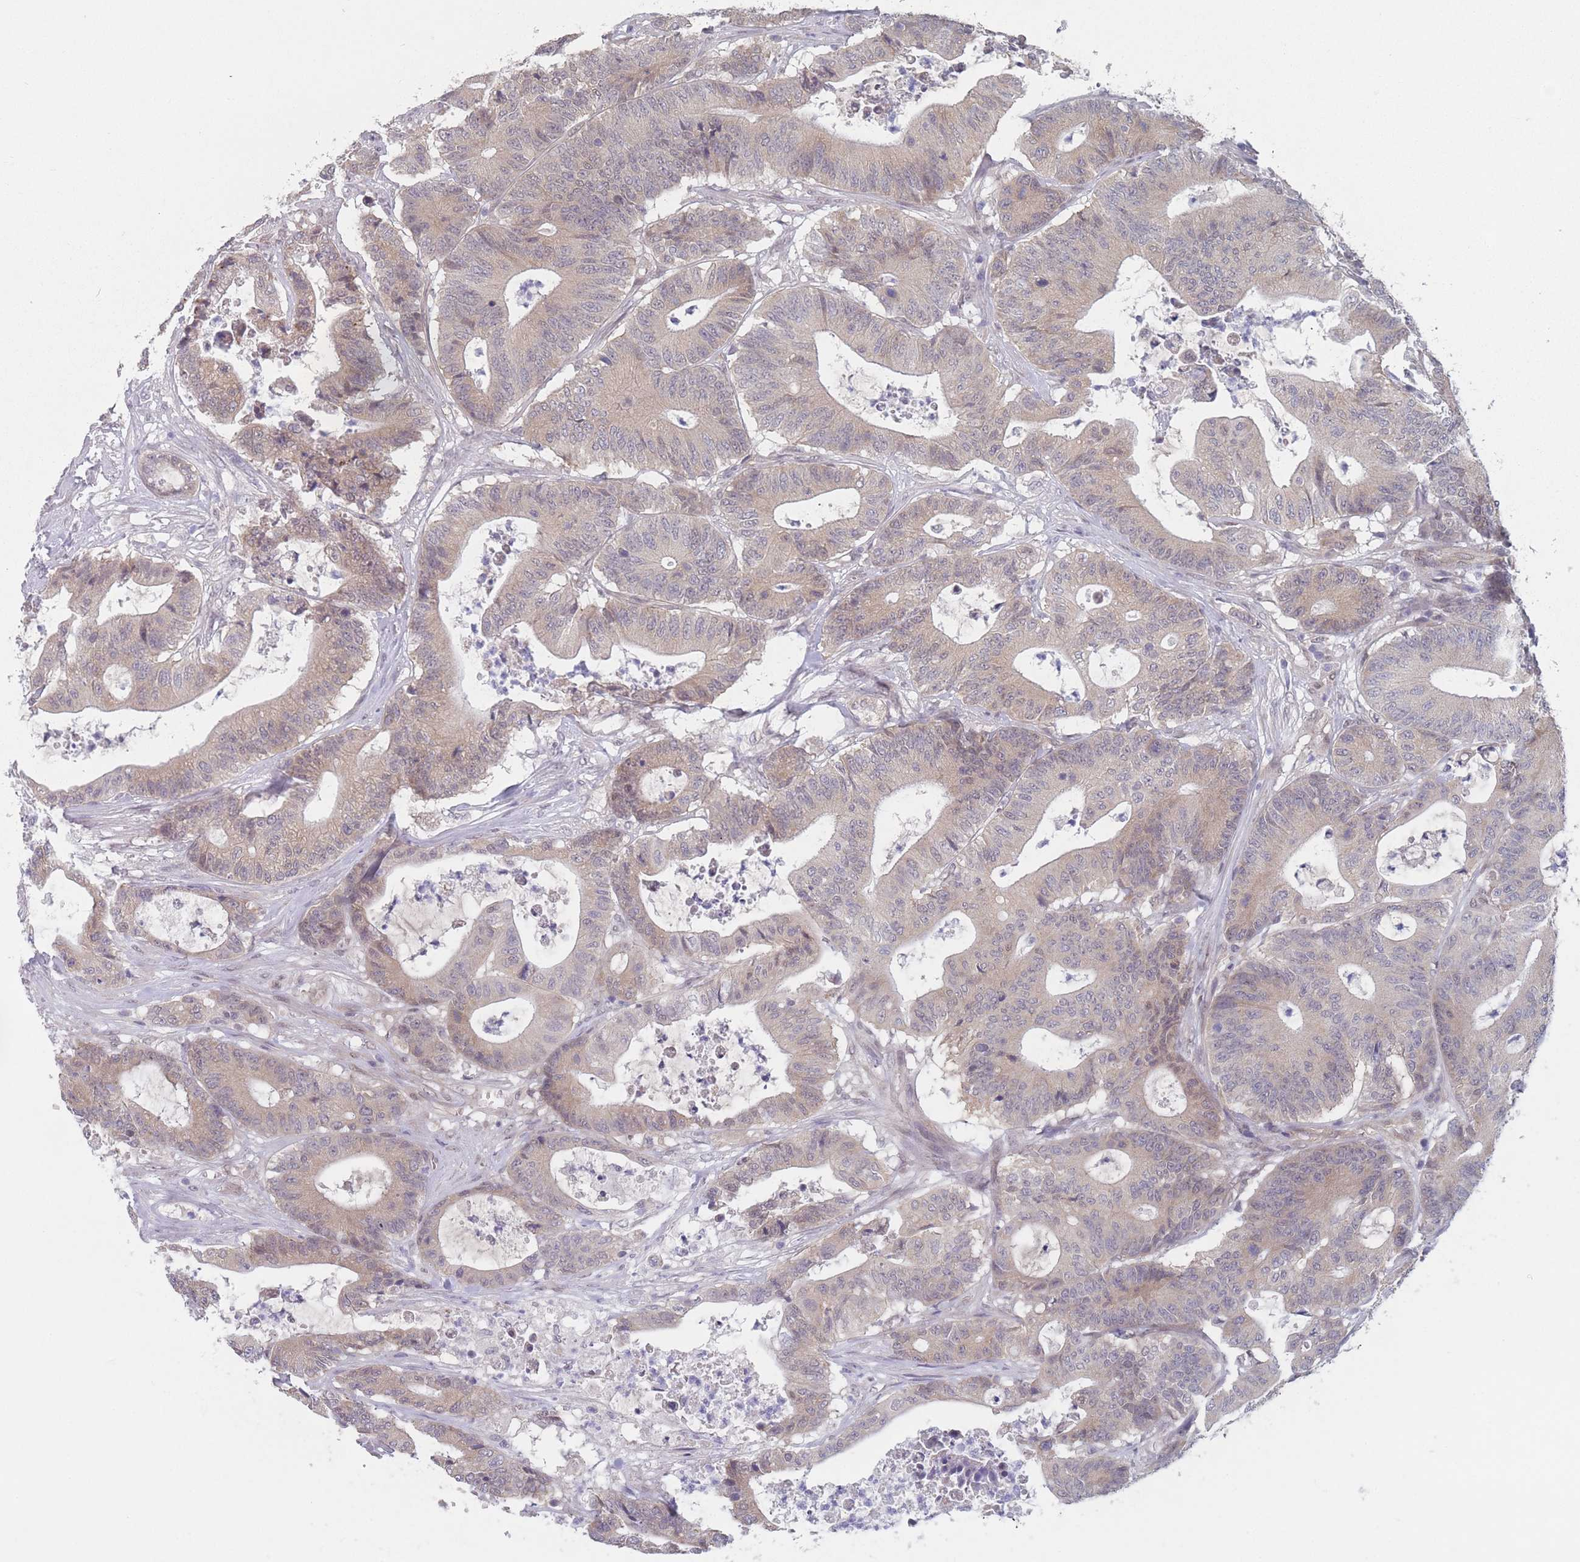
{"staining": {"intensity": "weak", "quantity": "<25%", "location": "cytoplasmic/membranous"}, "tissue": "colorectal cancer", "cell_type": "Tumor cells", "image_type": "cancer", "snomed": [{"axis": "morphology", "description": "Adenocarcinoma, NOS"}, {"axis": "topography", "description": "Colon"}], "caption": "Protein analysis of colorectal cancer (adenocarcinoma) reveals no significant staining in tumor cells.", "gene": "ANKRD10", "patient": {"sex": "female", "age": 84}}